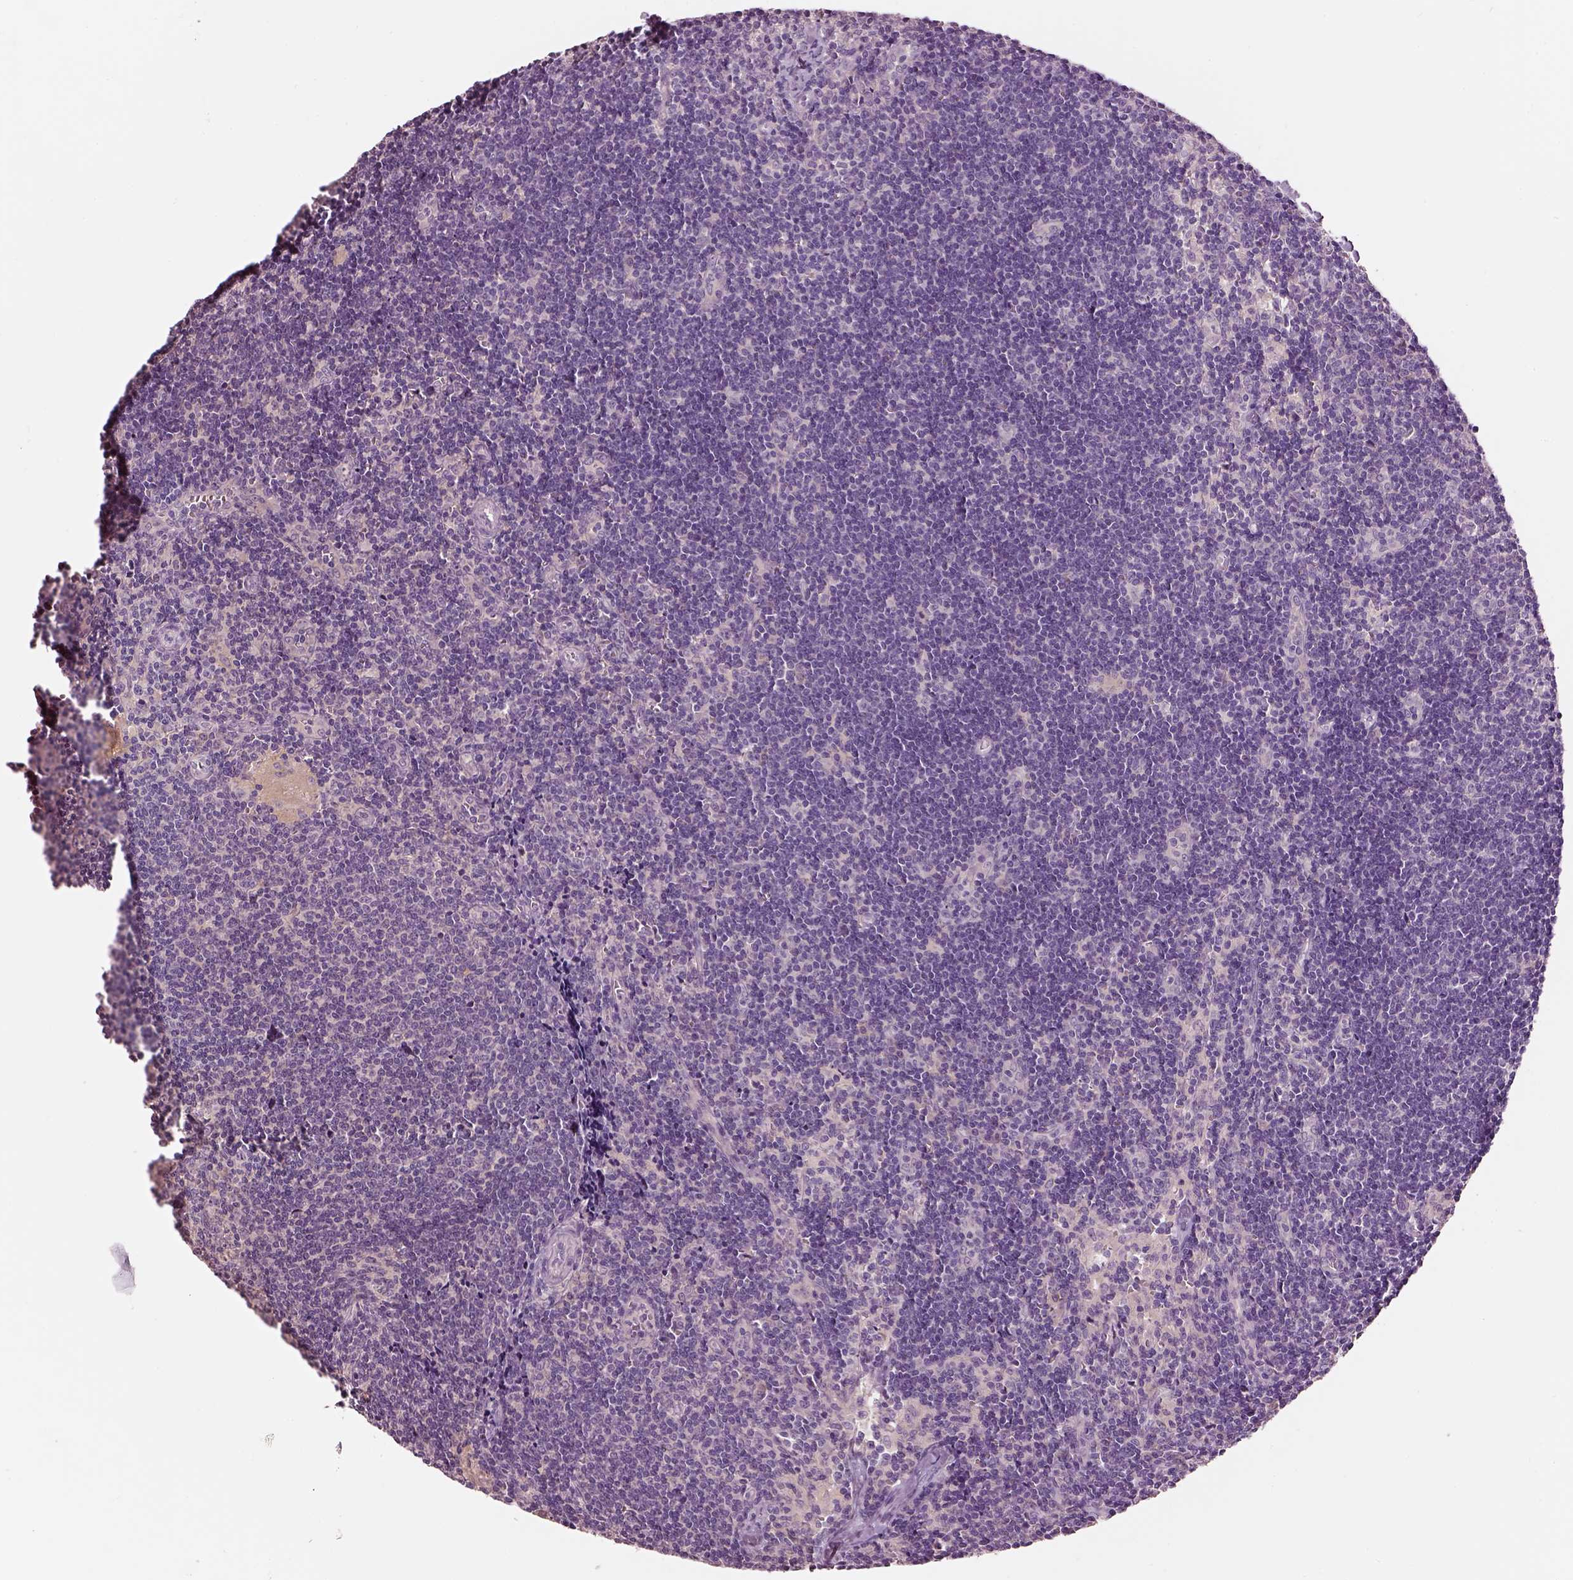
{"staining": {"intensity": "negative", "quantity": "none", "location": "none"}, "tissue": "lymph node", "cell_type": "Germinal center cells", "image_type": "normal", "snomed": [{"axis": "morphology", "description": "Normal tissue, NOS"}, {"axis": "topography", "description": "Lymph node"}], "caption": "Immunohistochemistry of unremarkable human lymph node shows no staining in germinal center cells.", "gene": "ELSPBP1", "patient": {"sex": "female", "age": 52}}